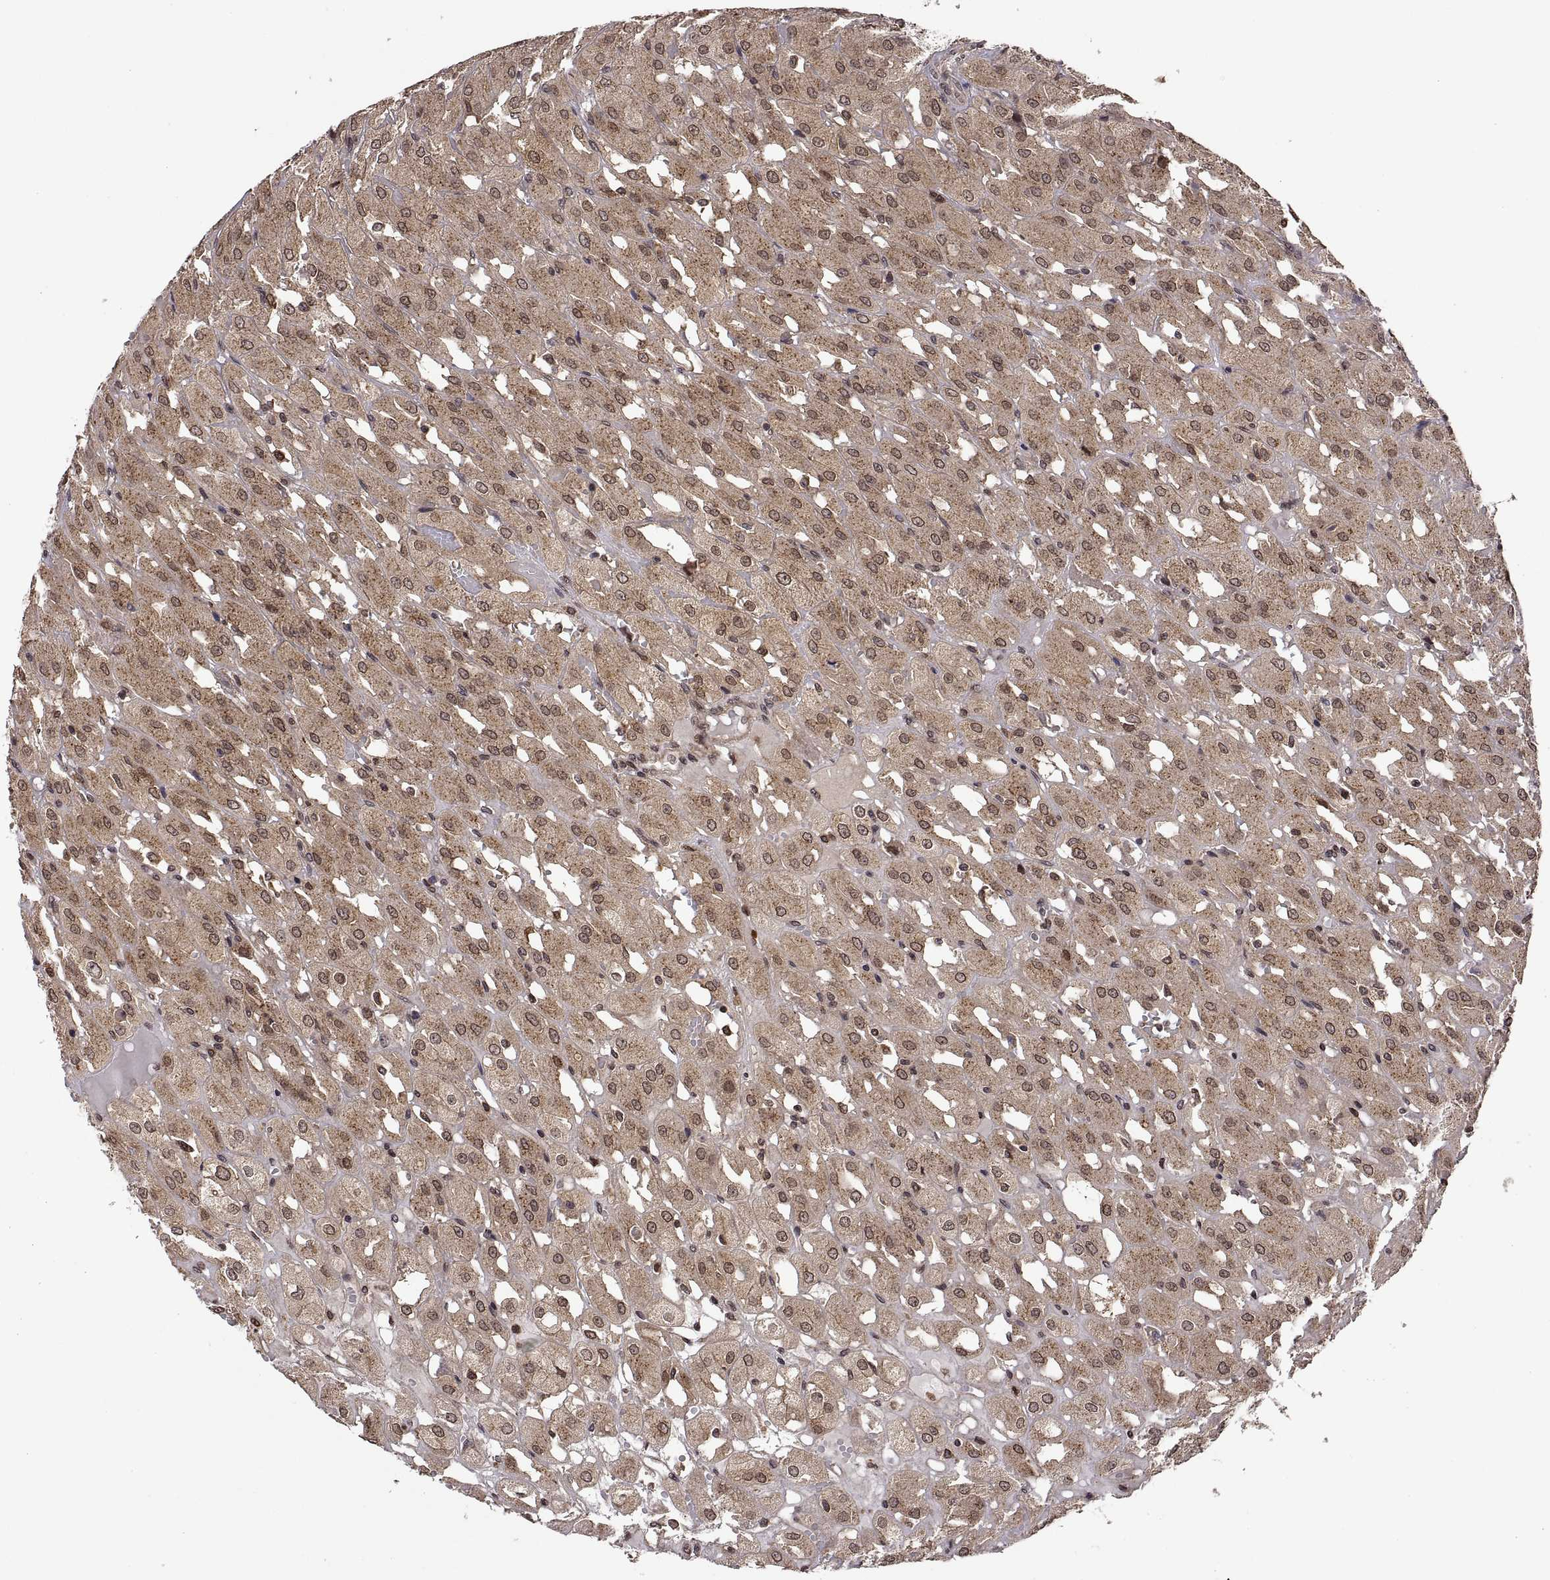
{"staining": {"intensity": "moderate", "quantity": "25%-75%", "location": "cytoplasmic/membranous,nuclear"}, "tissue": "renal cancer", "cell_type": "Tumor cells", "image_type": "cancer", "snomed": [{"axis": "morphology", "description": "Adenocarcinoma, NOS"}, {"axis": "topography", "description": "Kidney"}], "caption": "IHC (DAB (3,3'-diaminobenzidine)) staining of human renal adenocarcinoma demonstrates moderate cytoplasmic/membranous and nuclear protein positivity in approximately 25%-75% of tumor cells.", "gene": "ZNRF2", "patient": {"sex": "male", "age": 72}}